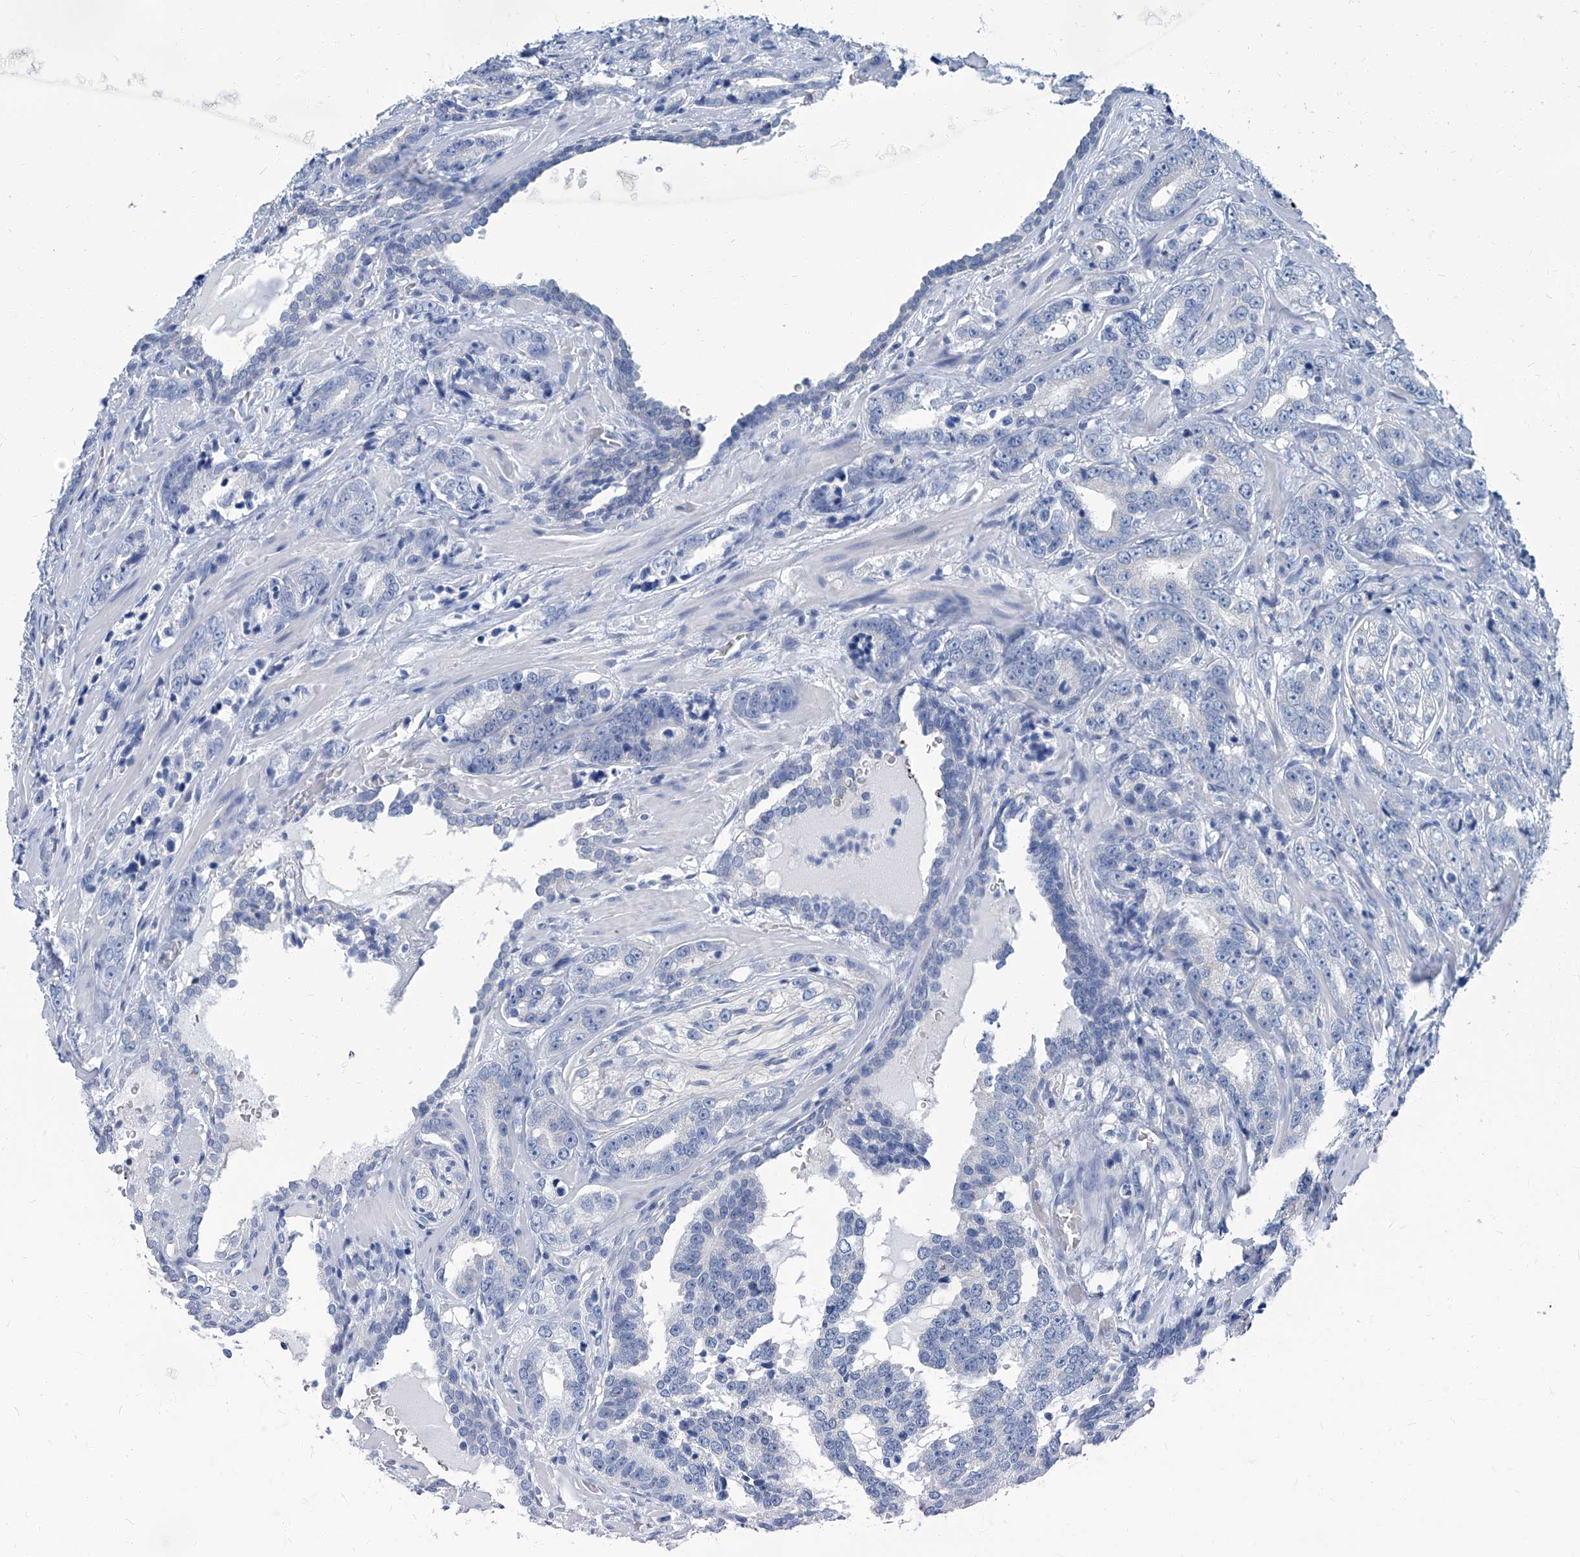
{"staining": {"intensity": "negative", "quantity": "none", "location": "none"}, "tissue": "prostate cancer", "cell_type": "Tumor cells", "image_type": "cancer", "snomed": [{"axis": "morphology", "description": "Adenocarcinoma, High grade"}, {"axis": "topography", "description": "Prostate"}], "caption": "Micrograph shows no significant protein staining in tumor cells of prostate cancer.", "gene": "PFKL", "patient": {"sex": "male", "age": 62}}